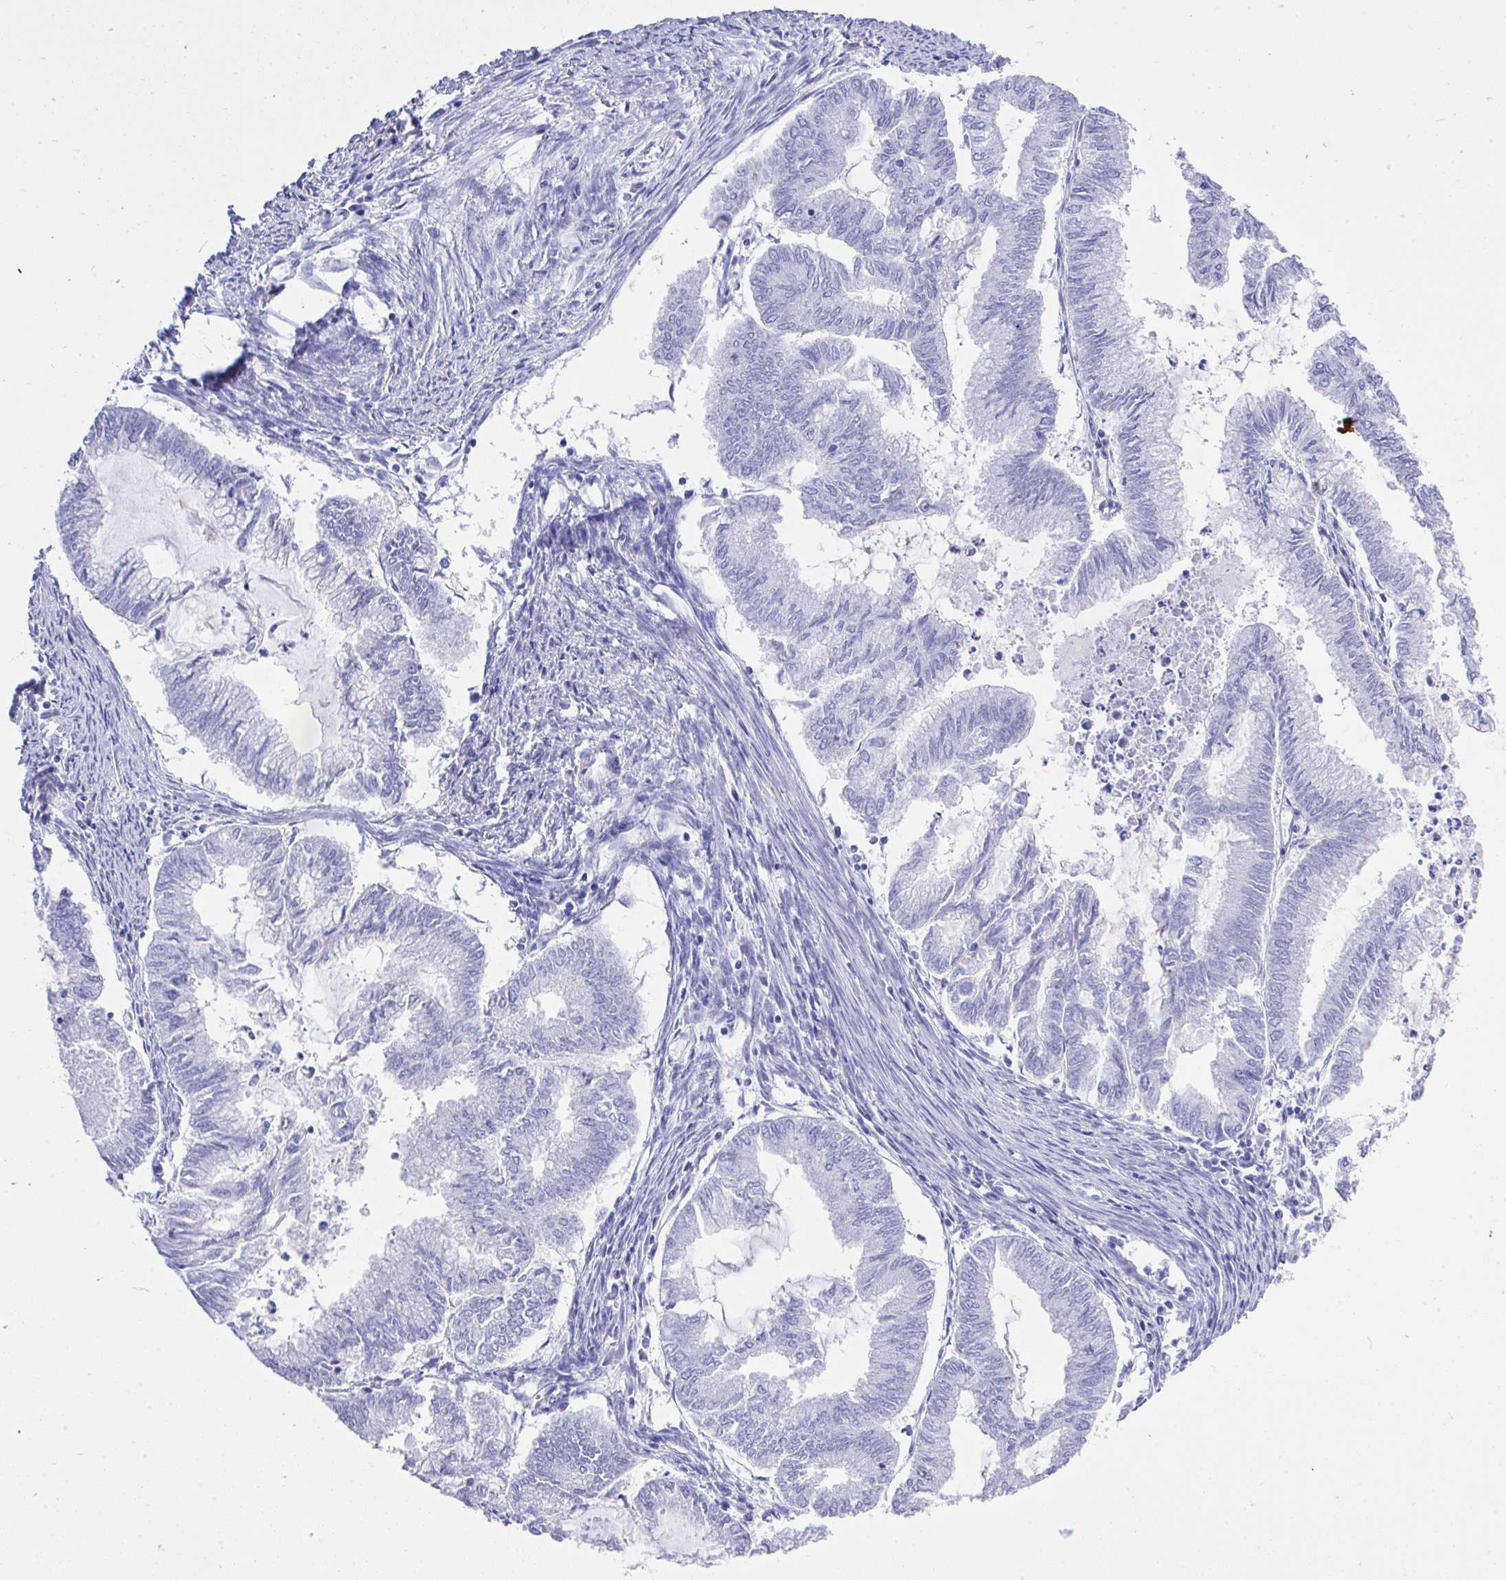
{"staining": {"intensity": "negative", "quantity": "none", "location": "none"}, "tissue": "endometrial cancer", "cell_type": "Tumor cells", "image_type": "cancer", "snomed": [{"axis": "morphology", "description": "Adenocarcinoma, NOS"}, {"axis": "topography", "description": "Endometrium"}], "caption": "Human endometrial cancer stained for a protein using immunohistochemistry reveals no expression in tumor cells.", "gene": "MS4A12", "patient": {"sex": "female", "age": 79}}